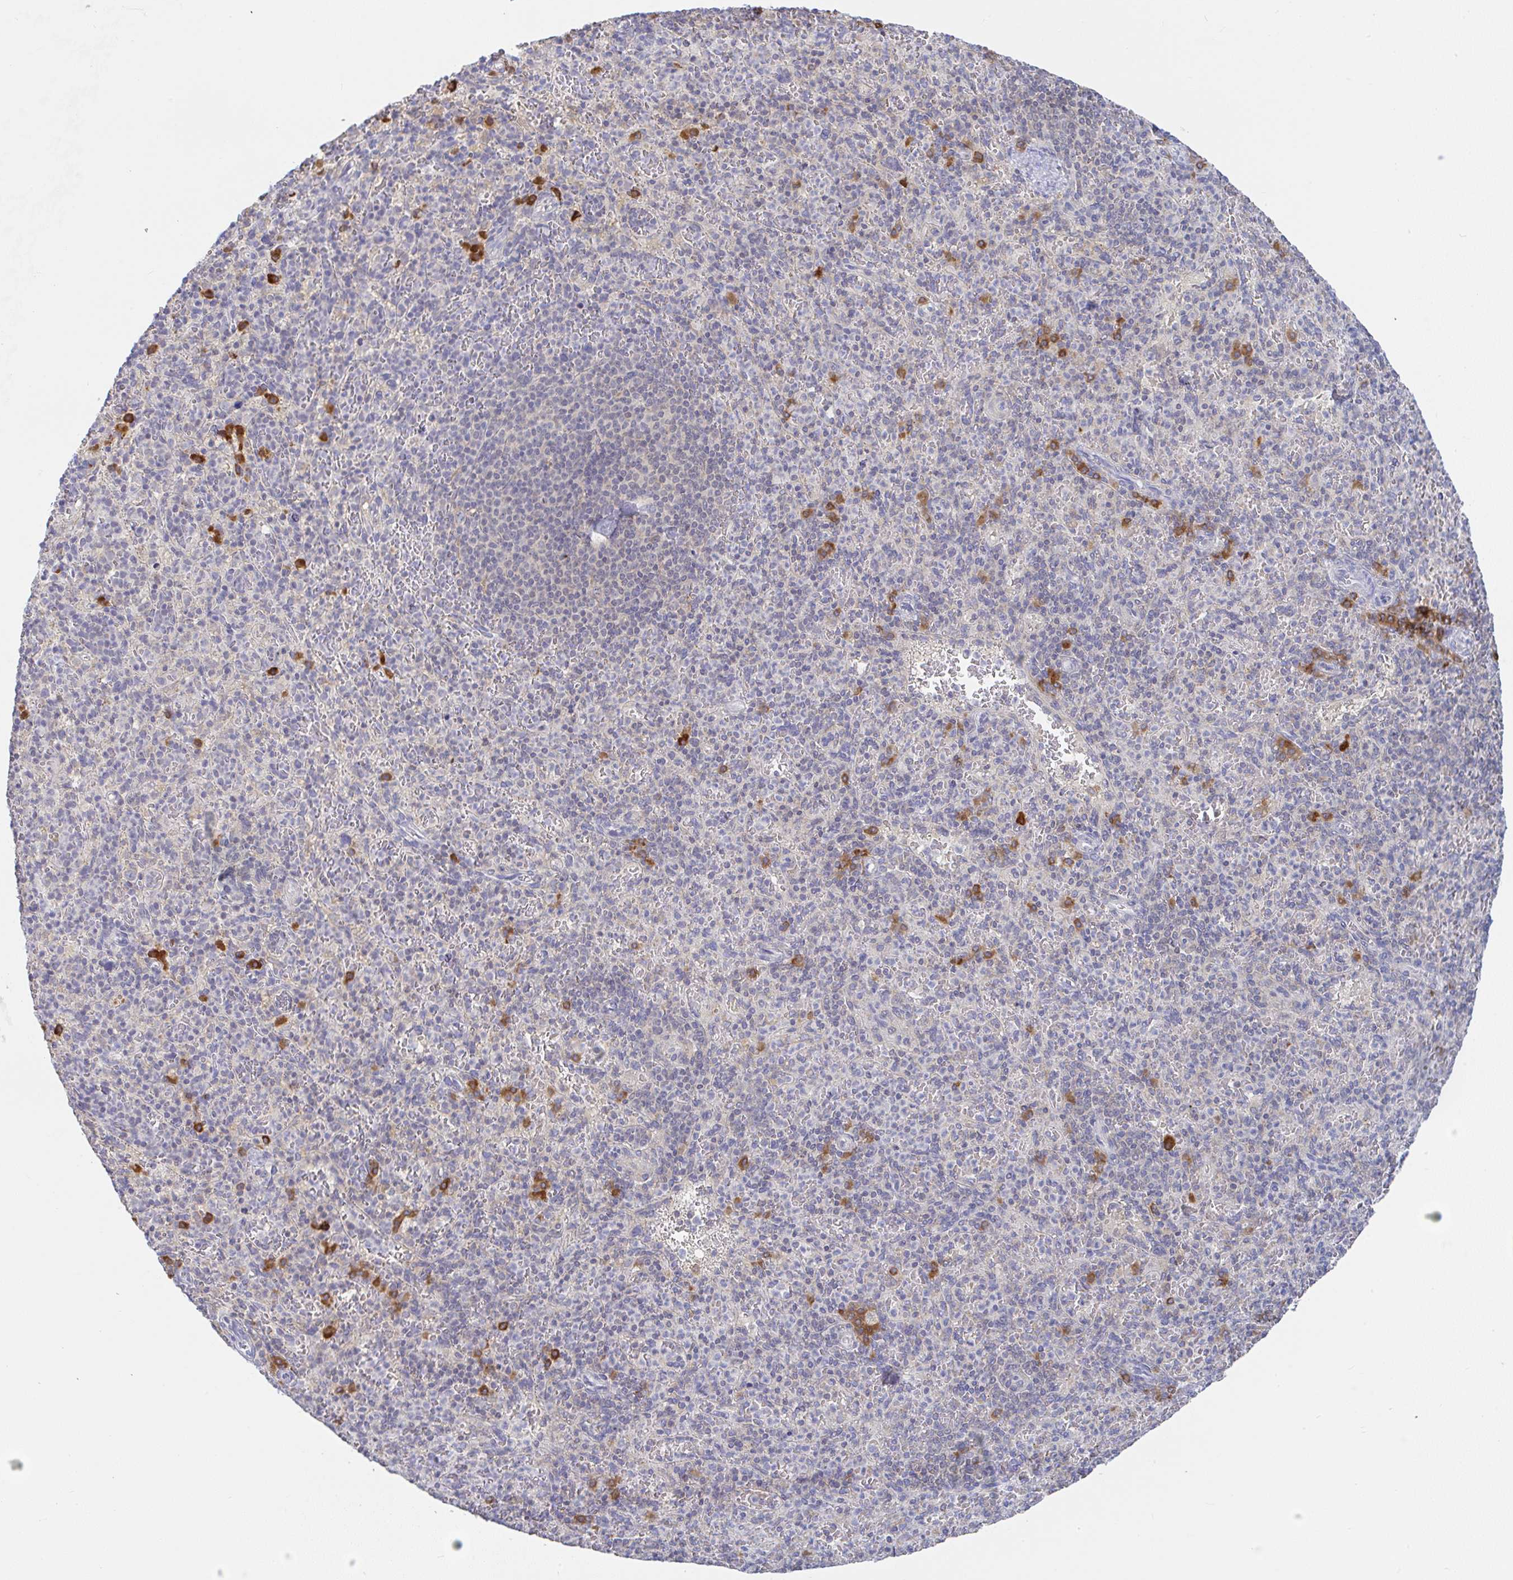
{"staining": {"intensity": "strong", "quantity": "<25%", "location": "cytoplasmic/membranous"}, "tissue": "spleen", "cell_type": "Cells in red pulp", "image_type": "normal", "snomed": [{"axis": "morphology", "description": "Normal tissue, NOS"}, {"axis": "topography", "description": "Spleen"}], "caption": "Immunohistochemistry (IHC) histopathology image of normal spleen: human spleen stained using IHC displays medium levels of strong protein expression localized specifically in the cytoplasmic/membranous of cells in red pulp, appearing as a cytoplasmic/membranous brown color.", "gene": "DERL2", "patient": {"sex": "female", "age": 74}}